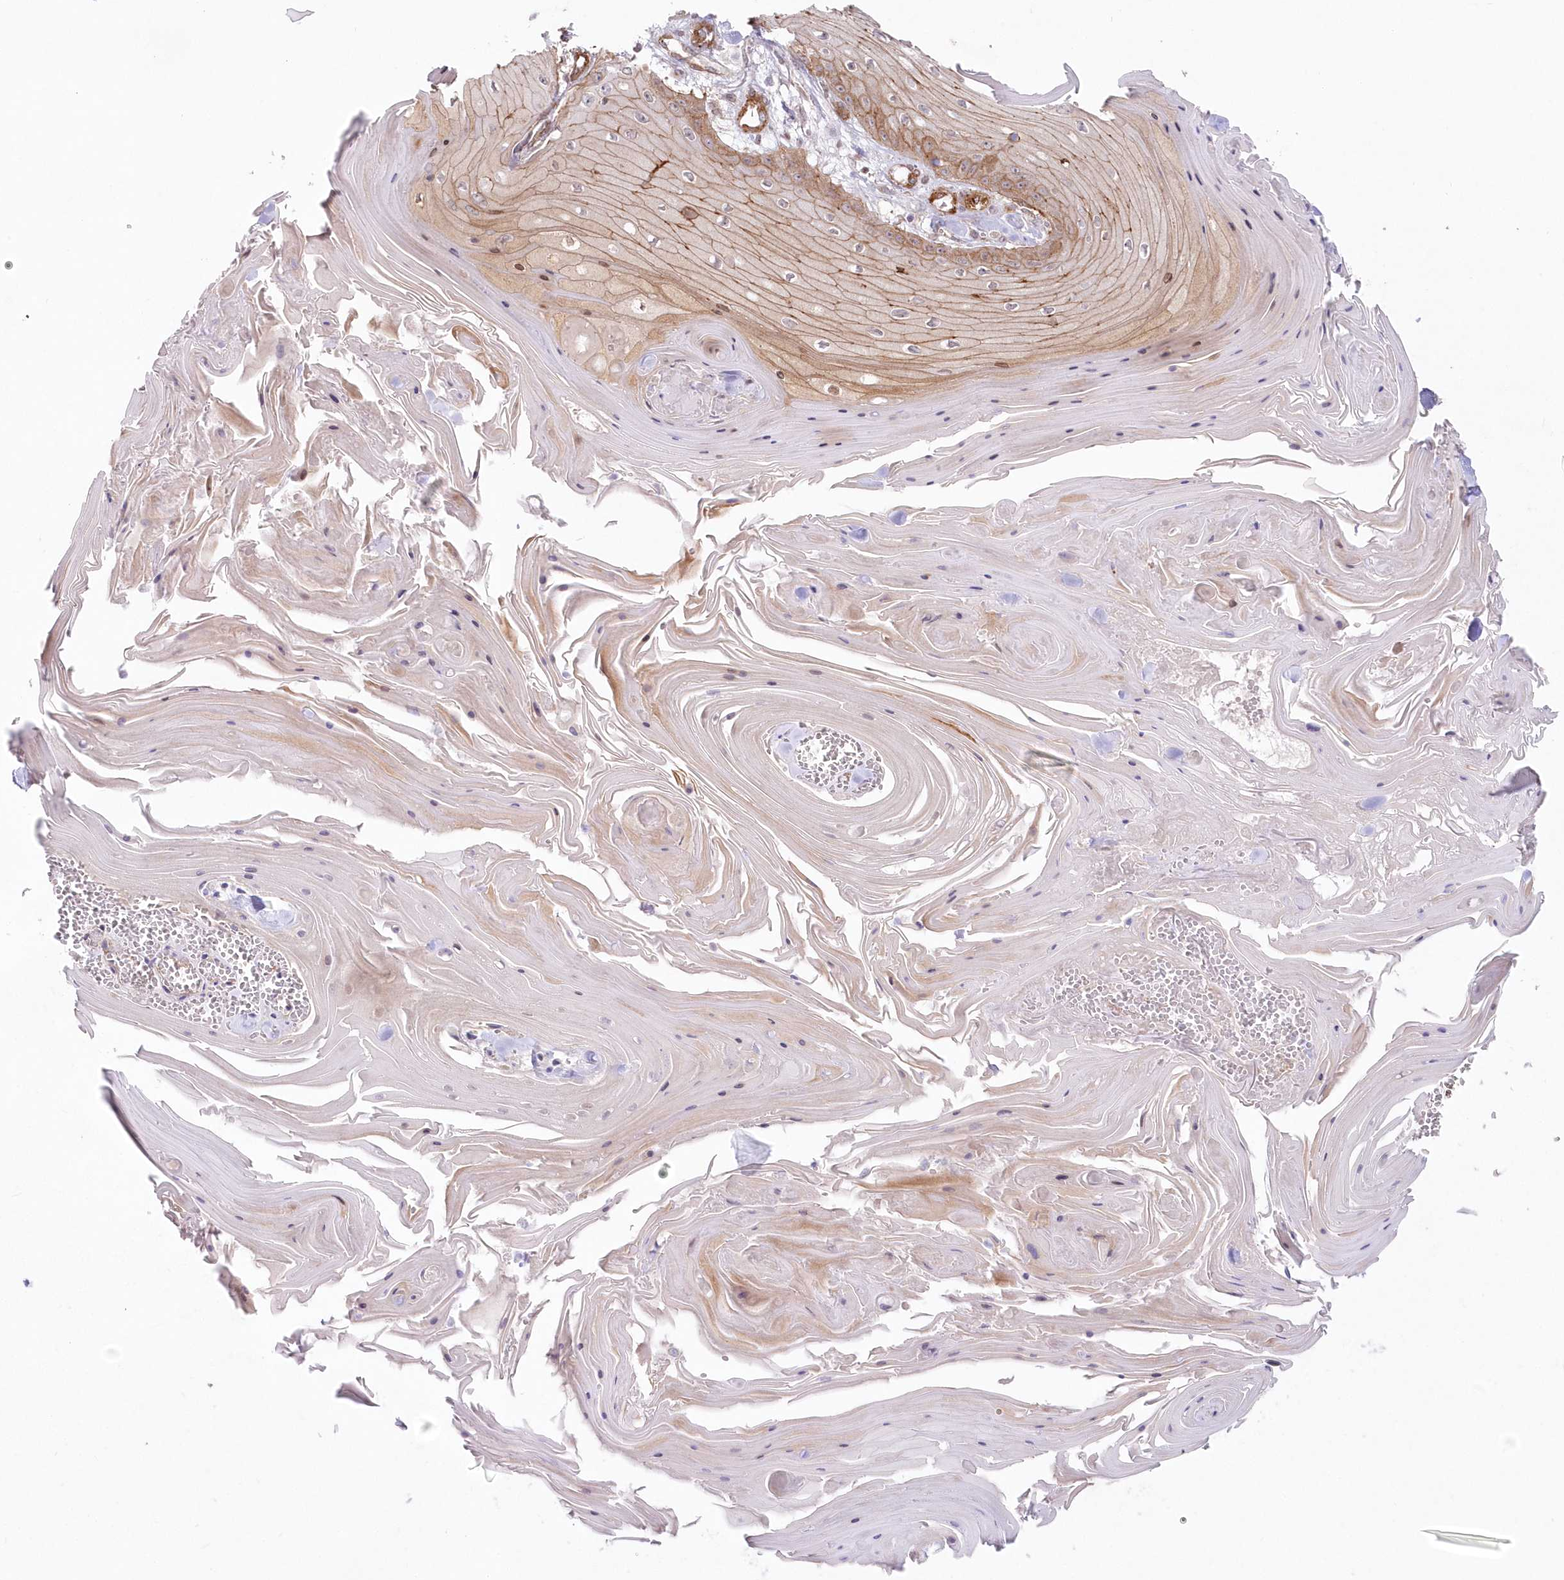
{"staining": {"intensity": "weak", "quantity": "<25%", "location": "cytoplasmic/membranous"}, "tissue": "skin cancer", "cell_type": "Tumor cells", "image_type": "cancer", "snomed": [{"axis": "morphology", "description": "Squamous cell carcinoma, NOS"}, {"axis": "topography", "description": "Skin"}], "caption": "Skin cancer (squamous cell carcinoma) stained for a protein using IHC shows no positivity tumor cells.", "gene": "AFAP1L2", "patient": {"sex": "male", "age": 74}}